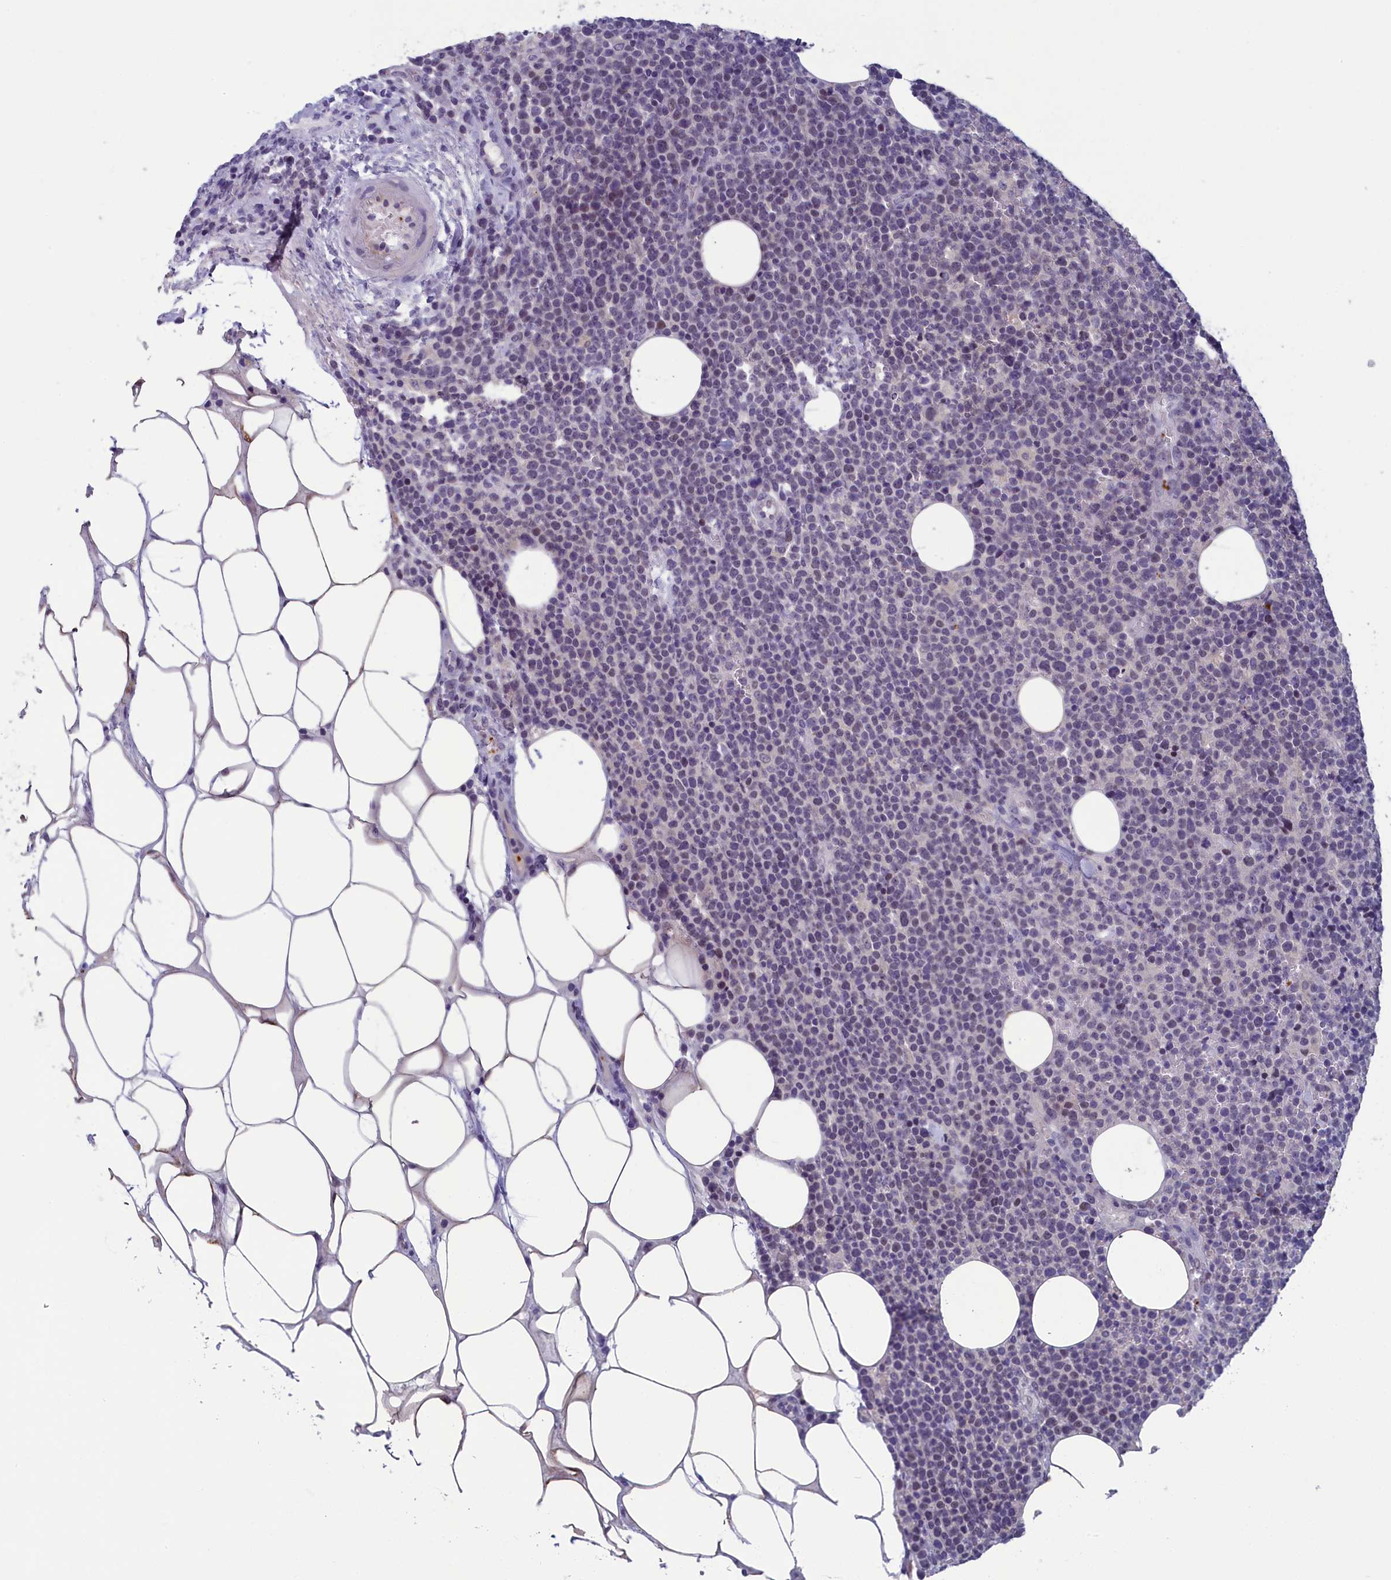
{"staining": {"intensity": "negative", "quantity": "none", "location": "none"}, "tissue": "lymphoma", "cell_type": "Tumor cells", "image_type": "cancer", "snomed": [{"axis": "morphology", "description": "Malignant lymphoma, non-Hodgkin's type, High grade"}, {"axis": "topography", "description": "Lymph node"}], "caption": "DAB (3,3'-diaminobenzidine) immunohistochemical staining of lymphoma reveals no significant expression in tumor cells.", "gene": "AIFM2", "patient": {"sex": "male", "age": 61}}